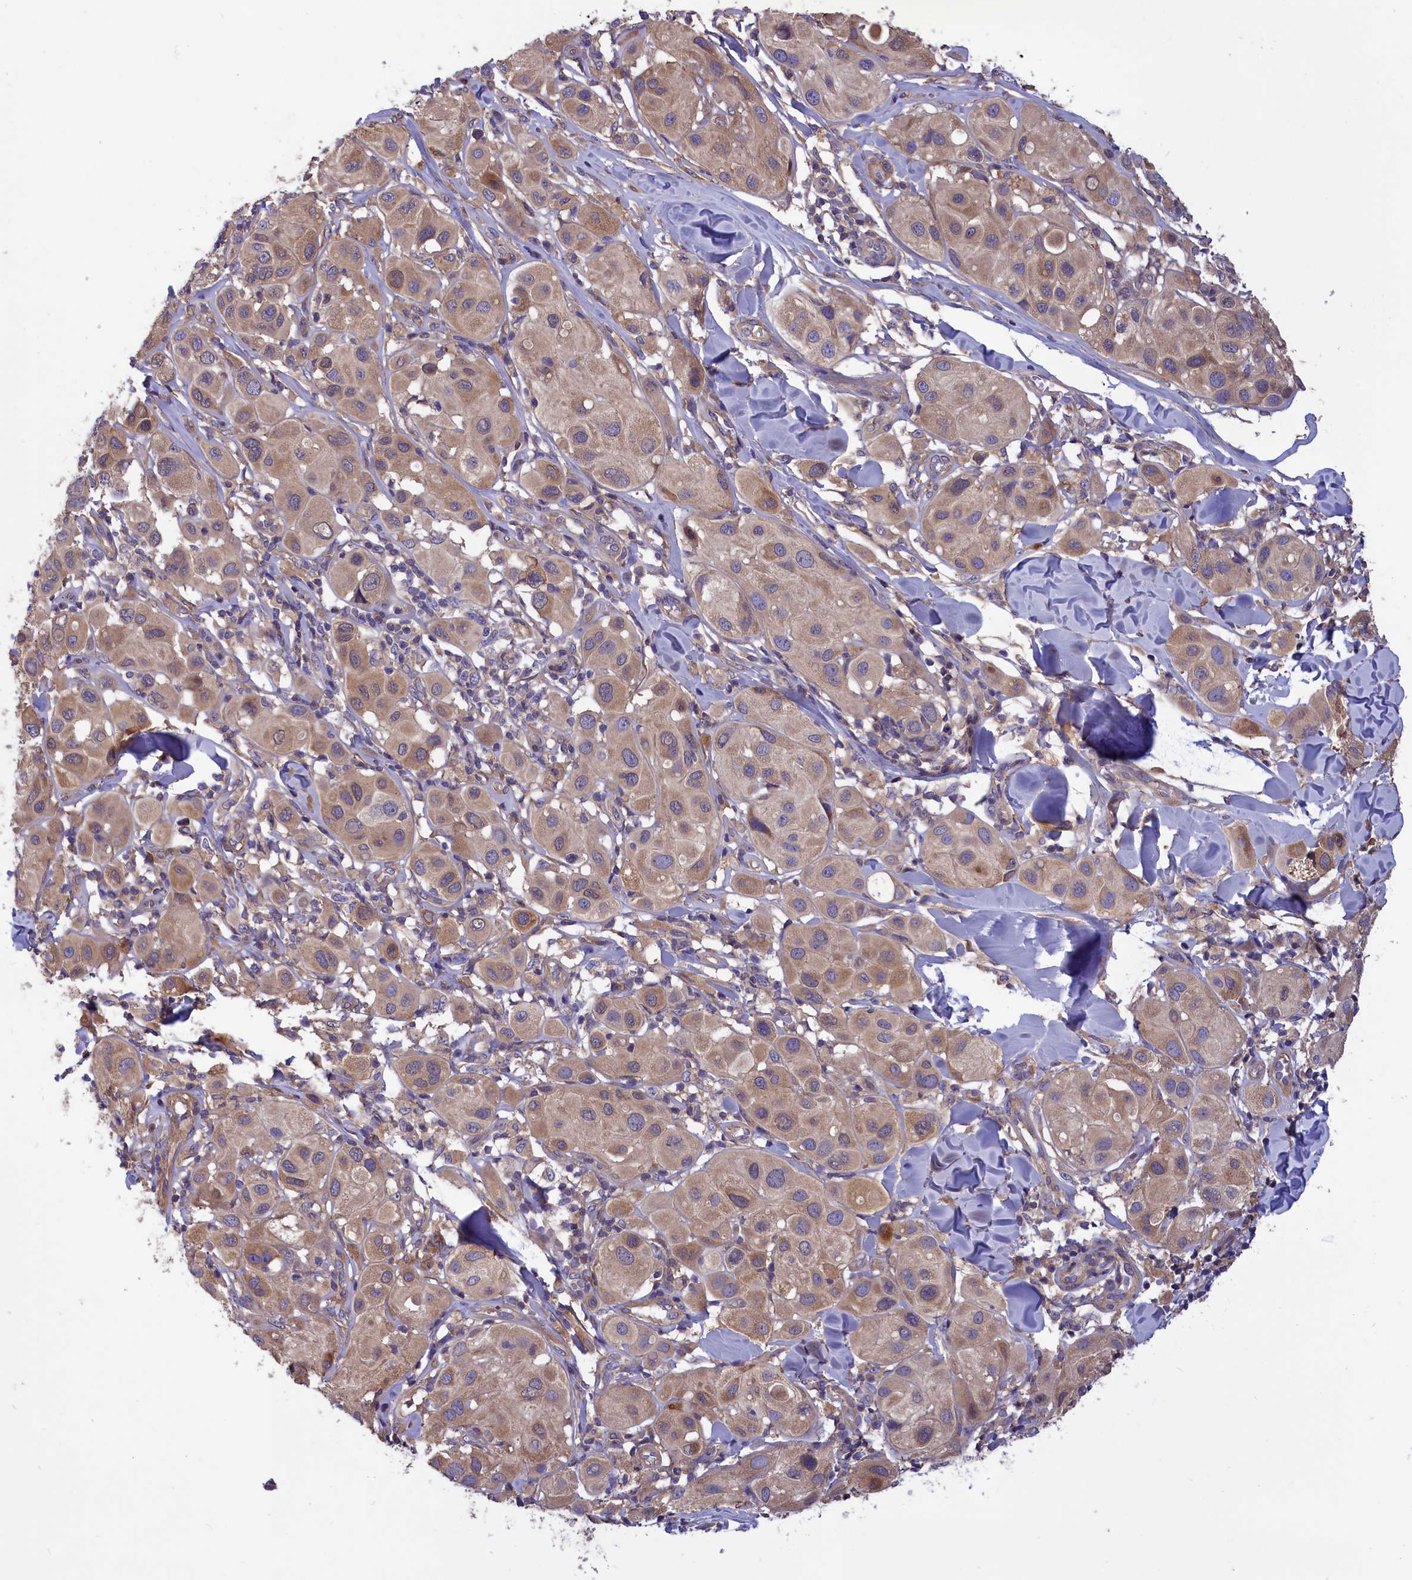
{"staining": {"intensity": "weak", "quantity": ">75%", "location": "cytoplasmic/membranous"}, "tissue": "melanoma", "cell_type": "Tumor cells", "image_type": "cancer", "snomed": [{"axis": "morphology", "description": "Malignant melanoma, Metastatic site"}, {"axis": "topography", "description": "Skin"}], "caption": "Protein expression analysis of human melanoma reveals weak cytoplasmic/membranous staining in about >75% of tumor cells. (DAB IHC, brown staining for protein, blue staining for nuclei).", "gene": "AMDHD2", "patient": {"sex": "male", "age": 41}}